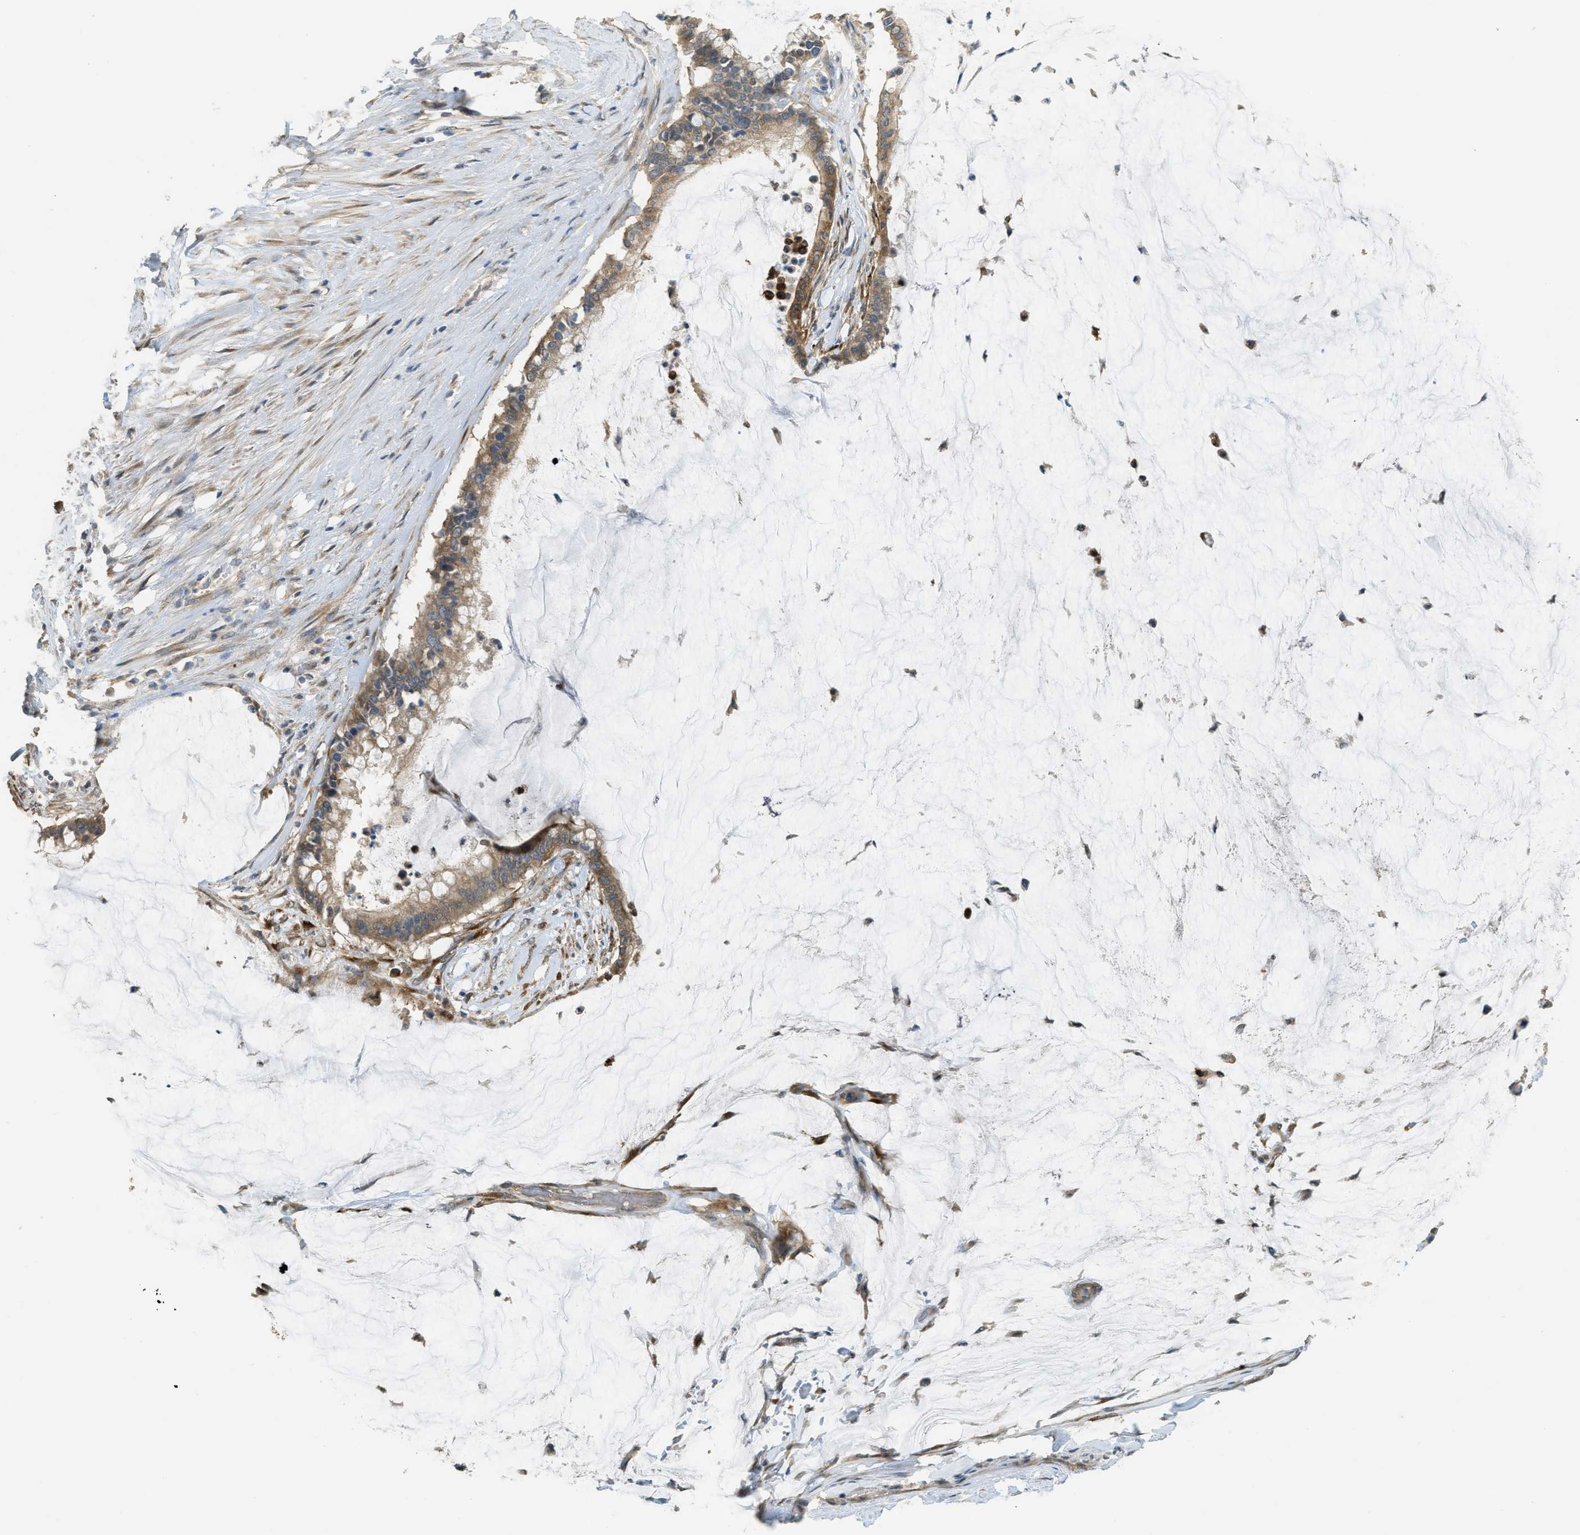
{"staining": {"intensity": "moderate", "quantity": ">75%", "location": "cytoplasmic/membranous"}, "tissue": "pancreatic cancer", "cell_type": "Tumor cells", "image_type": "cancer", "snomed": [{"axis": "morphology", "description": "Adenocarcinoma, NOS"}, {"axis": "topography", "description": "Pancreas"}], "caption": "Immunohistochemical staining of adenocarcinoma (pancreatic) exhibits medium levels of moderate cytoplasmic/membranous protein expression in approximately >75% of tumor cells. (Brightfield microscopy of DAB IHC at high magnification).", "gene": "IGF2BP2", "patient": {"sex": "male", "age": 41}}